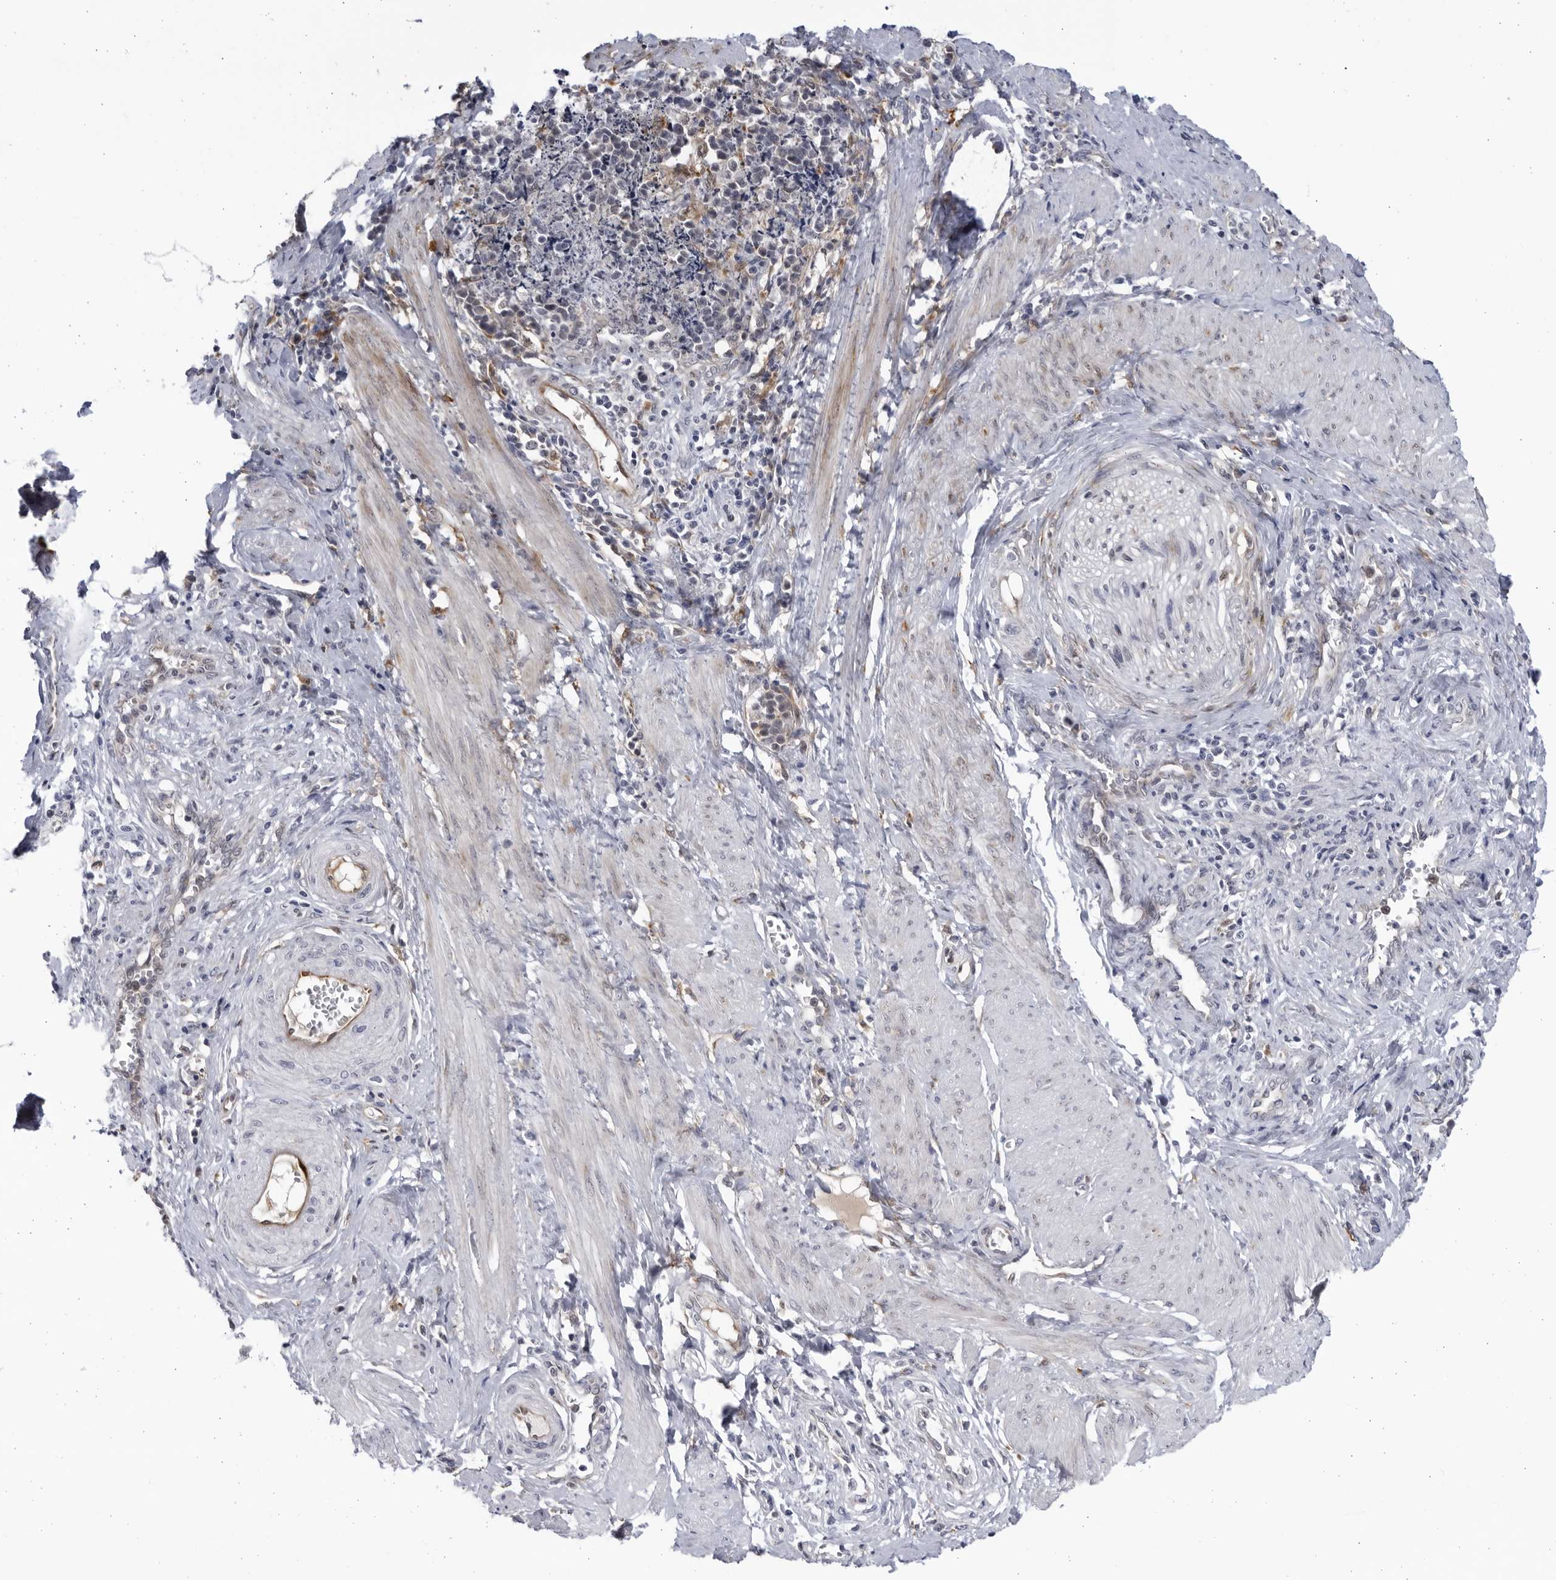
{"staining": {"intensity": "negative", "quantity": "none", "location": "none"}, "tissue": "cervical cancer", "cell_type": "Tumor cells", "image_type": "cancer", "snomed": [{"axis": "morphology", "description": "Normal tissue, NOS"}, {"axis": "morphology", "description": "Squamous cell carcinoma, NOS"}, {"axis": "topography", "description": "Cervix"}], "caption": "A photomicrograph of squamous cell carcinoma (cervical) stained for a protein demonstrates no brown staining in tumor cells.", "gene": "BMP2K", "patient": {"sex": "female", "age": 35}}